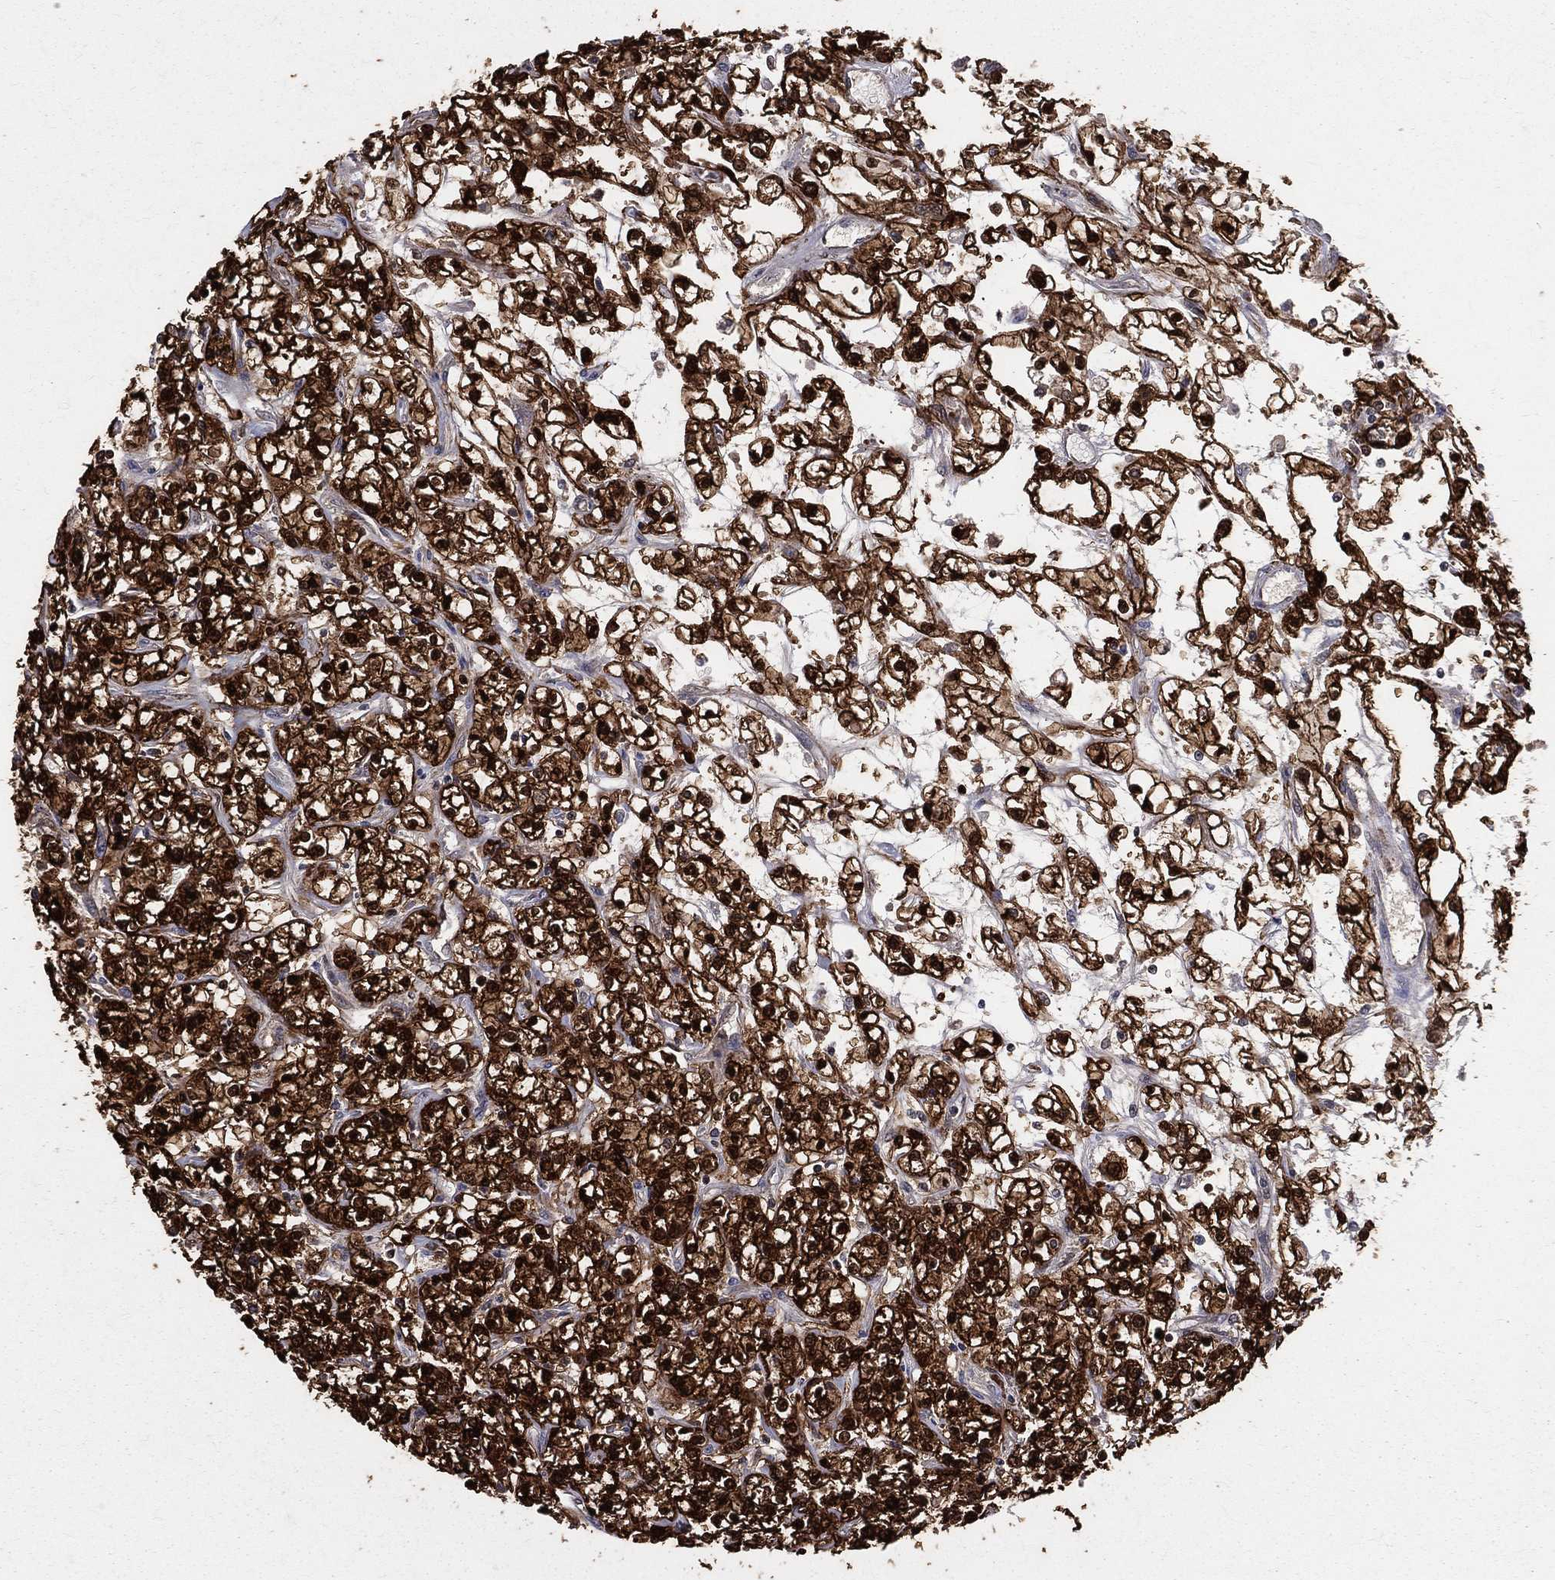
{"staining": {"intensity": "strong", "quantity": ">75%", "location": "cytoplasmic/membranous,nuclear"}, "tissue": "renal cancer", "cell_type": "Tumor cells", "image_type": "cancer", "snomed": [{"axis": "morphology", "description": "Adenocarcinoma, NOS"}, {"axis": "topography", "description": "Kidney"}], "caption": "Approximately >75% of tumor cells in human renal cancer demonstrate strong cytoplasmic/membranous and nuclear protein expression as visualized by brown immunohistochemical staining.", "gene": "ENO1", "patient": {"sex": "female", "age": 59}}